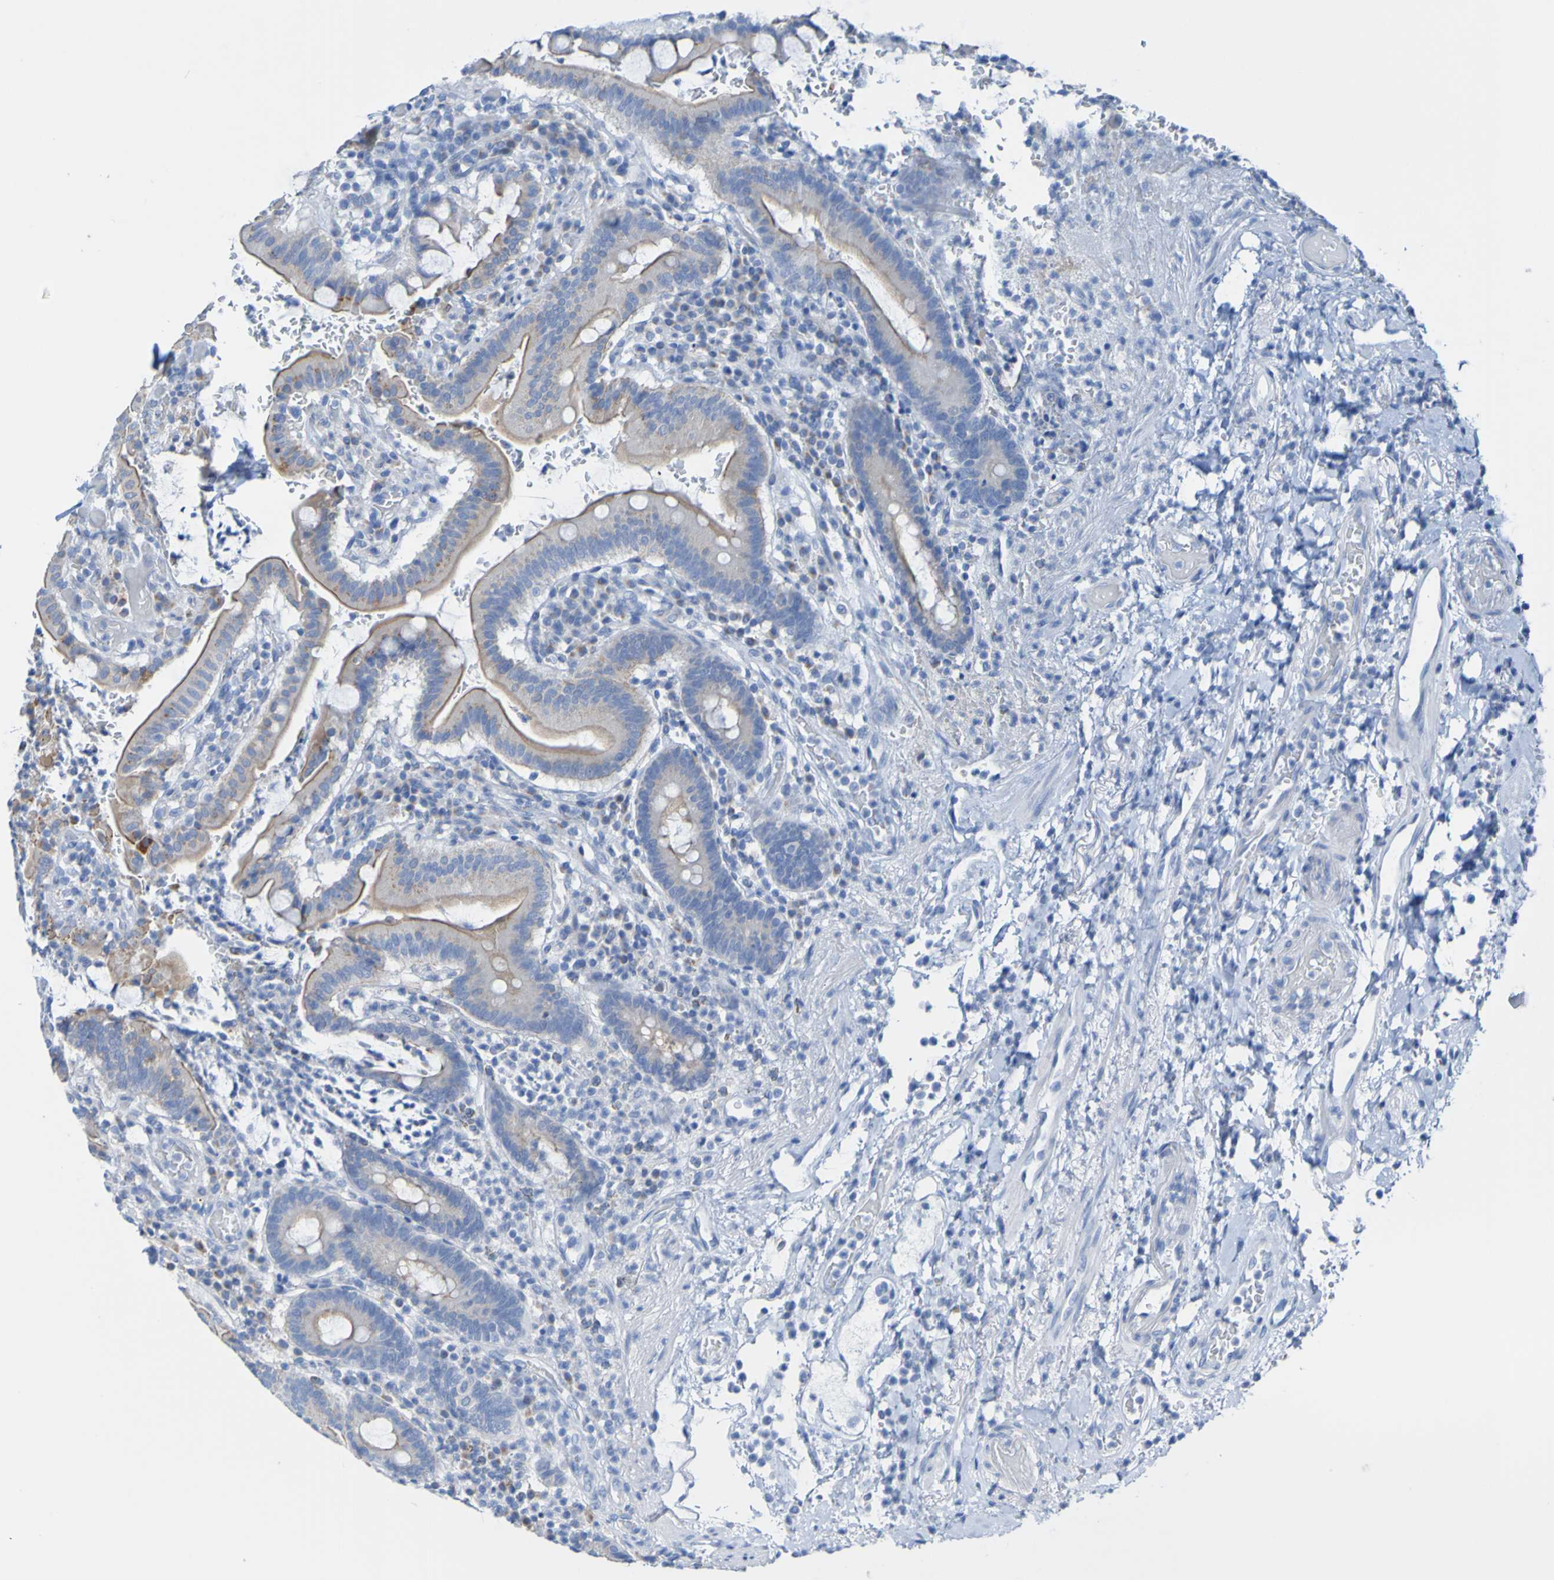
{"staining": {"intensity": "weak", "quantity": "25%-75%", "location": "cytoplasmic/membranous"}, "tissue": "stomach", "cell_type": "Glandular cells", "image_type": "normal", "snomed": [{"axis": "morphology", "description": "Normal tissue, NOS"}, {"axis": "topography", "description": "Stomach, upper"}], "caption": "Protein expression analysis of unremarkable stomach exhibits weak cytoplasmic/membranous positivity in approximately 25%-75% of glandular cells.", "gene": "ACMSD", "patient": {"sex": "male", "age": 68}}